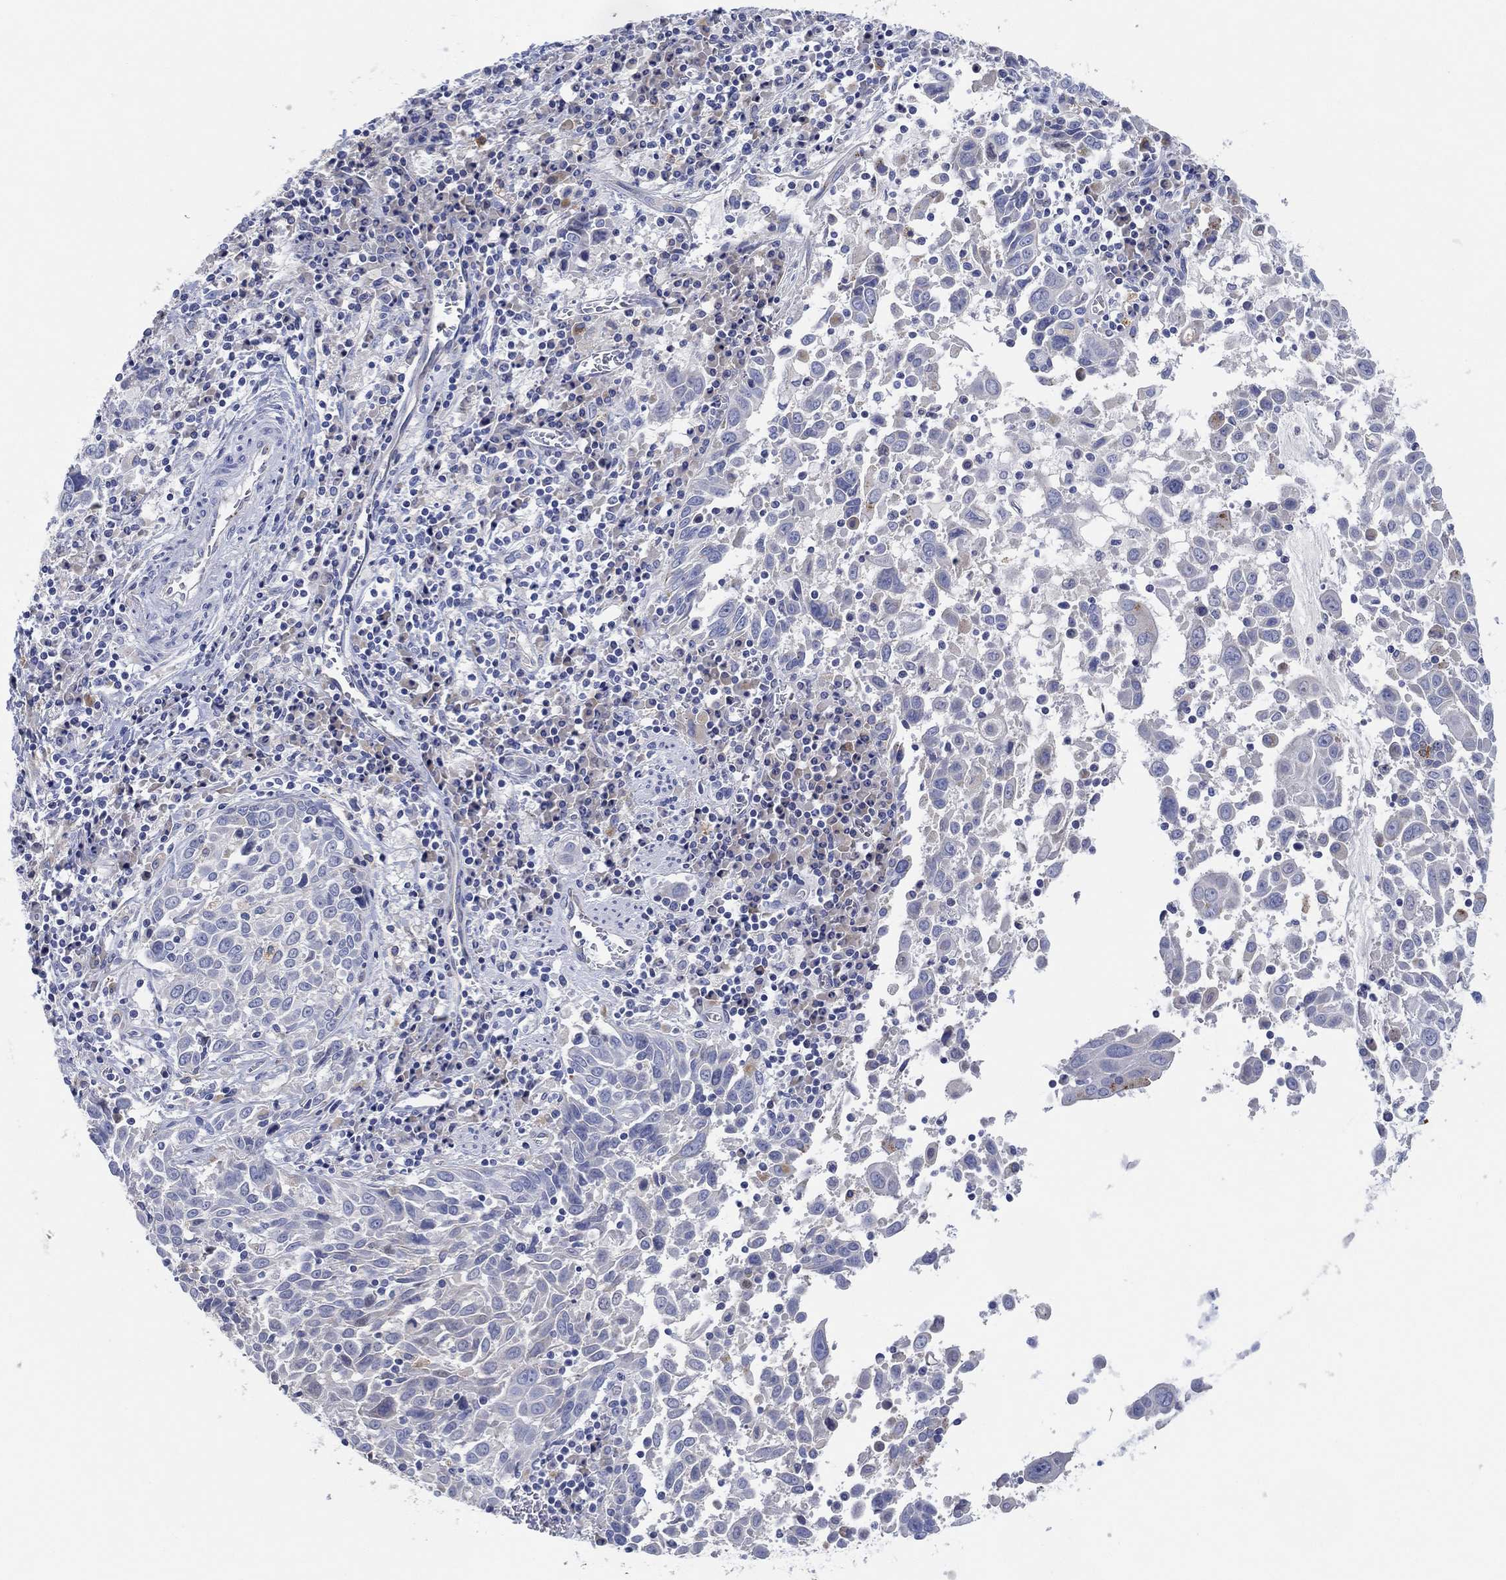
{"staining": {"intensity": "negative", "quantity": "none", "location": "none"}, "tissue": "lung cancer", "cell_type": "Tumor cells", "image_type": "cancer", "snomed": [{"axis": "morphology", "description": "Squamous cell carcinoma, NOS"}, {"axis": "topography", "description": "Lung"}], "caption": "This is an IHC image of human squamous cell carcinoma (lung). There is no expression in tumor cells.", "gene": "GALNS", "patient": {"sex": "male", "age": 57}}